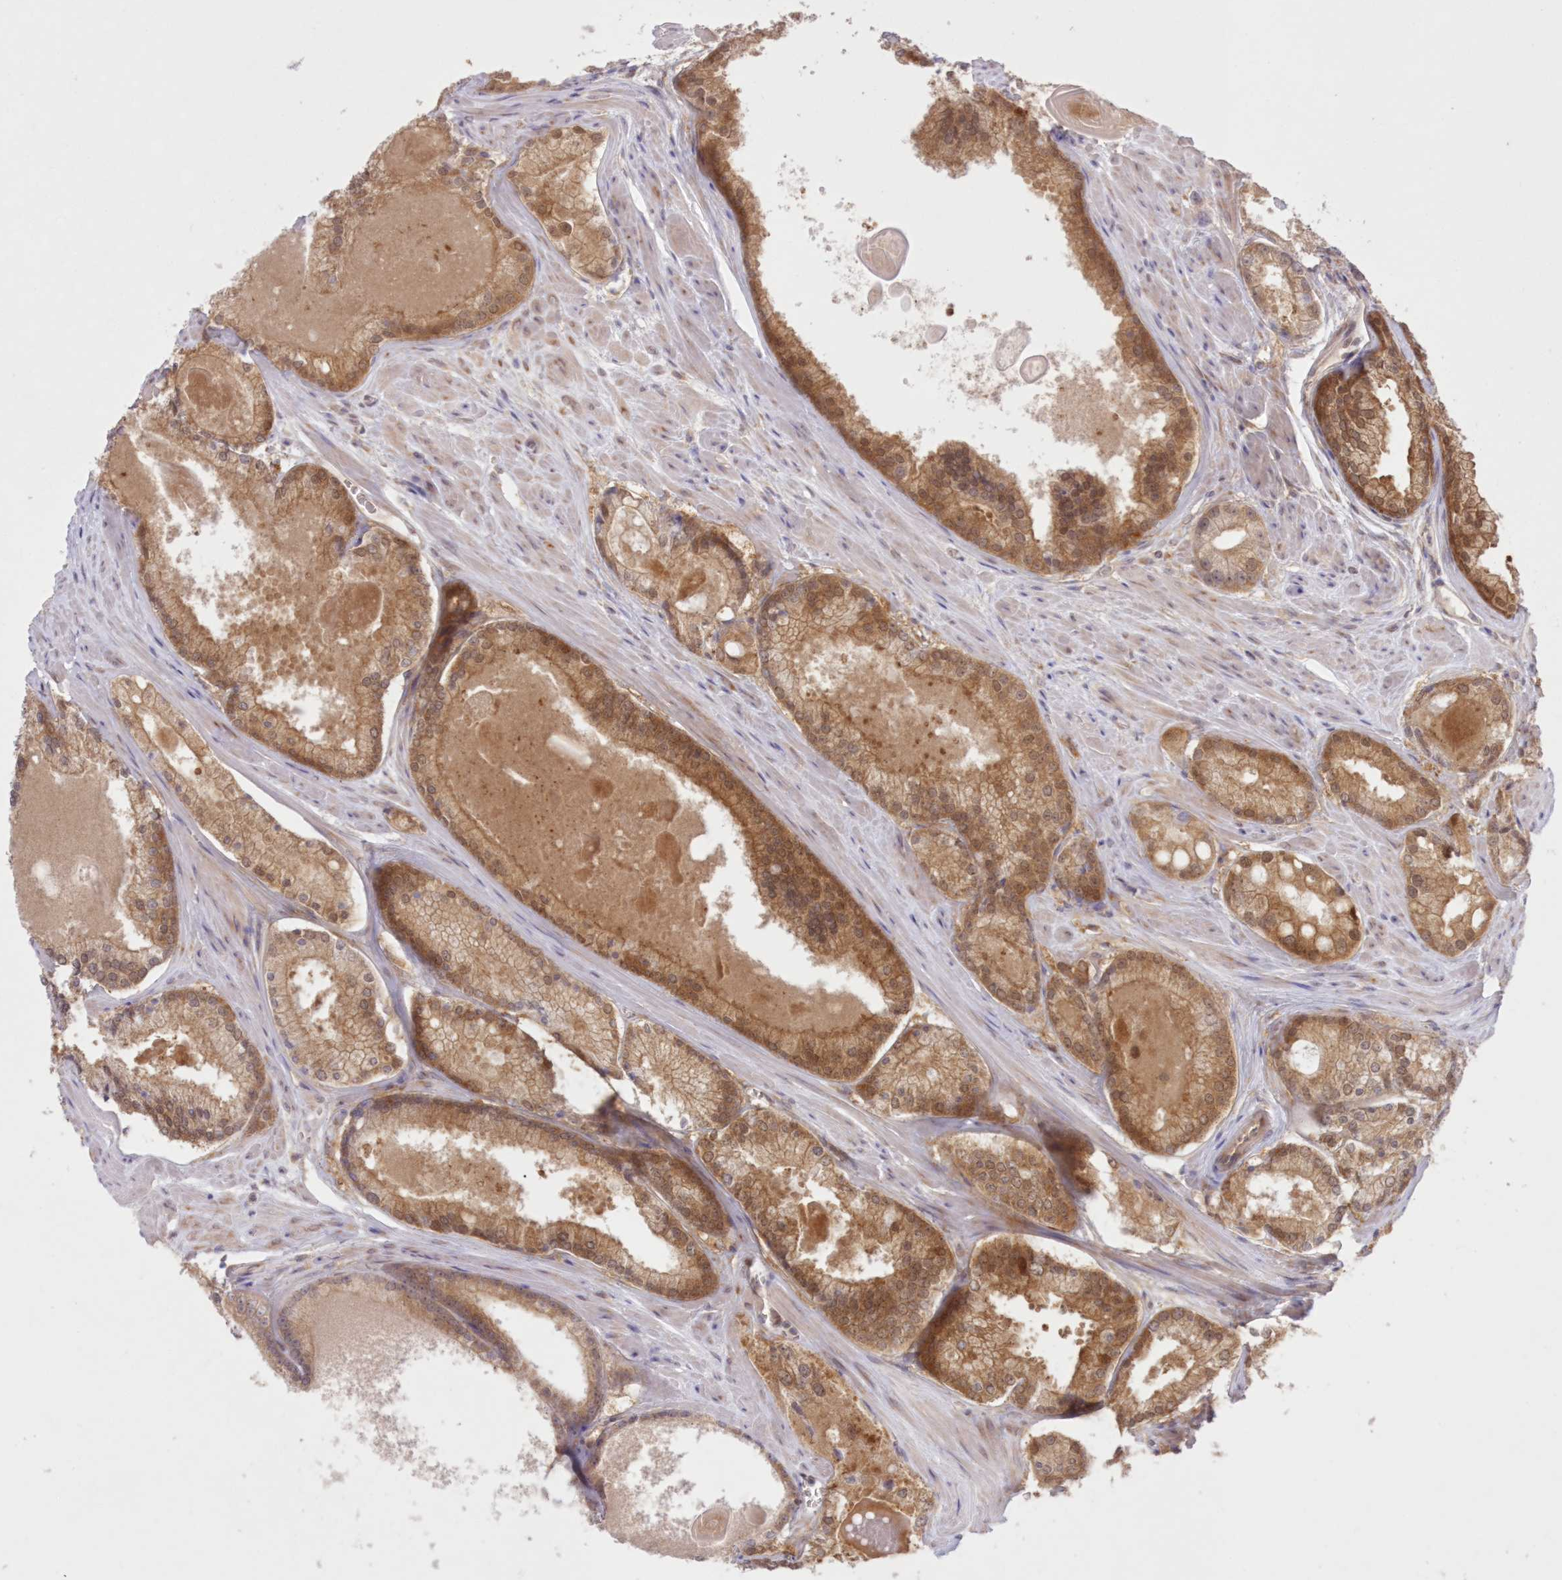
{"staining": {"intensity": "strong", "quantity": ">75%", "location": "cytoplasmic/membranous"}, "tissue": "prostate cancer", "cell_type": "Tumor cells", "image_type": "cancer", "snomed": [{"axis": "morphology", "description": "Adenocarcinoma, Low grade"}, {"axis": "topography", "description": "Prostate"}], "caption": "Strong cytoplasmic/membranous expression for a protein is seen in about >75% of tumor cells of prostate low-grade adenocarcinoma using immunohistochemistry (IHC).", "gene": "RNPEP", "patient": {"sex": "male", "age": 54}}